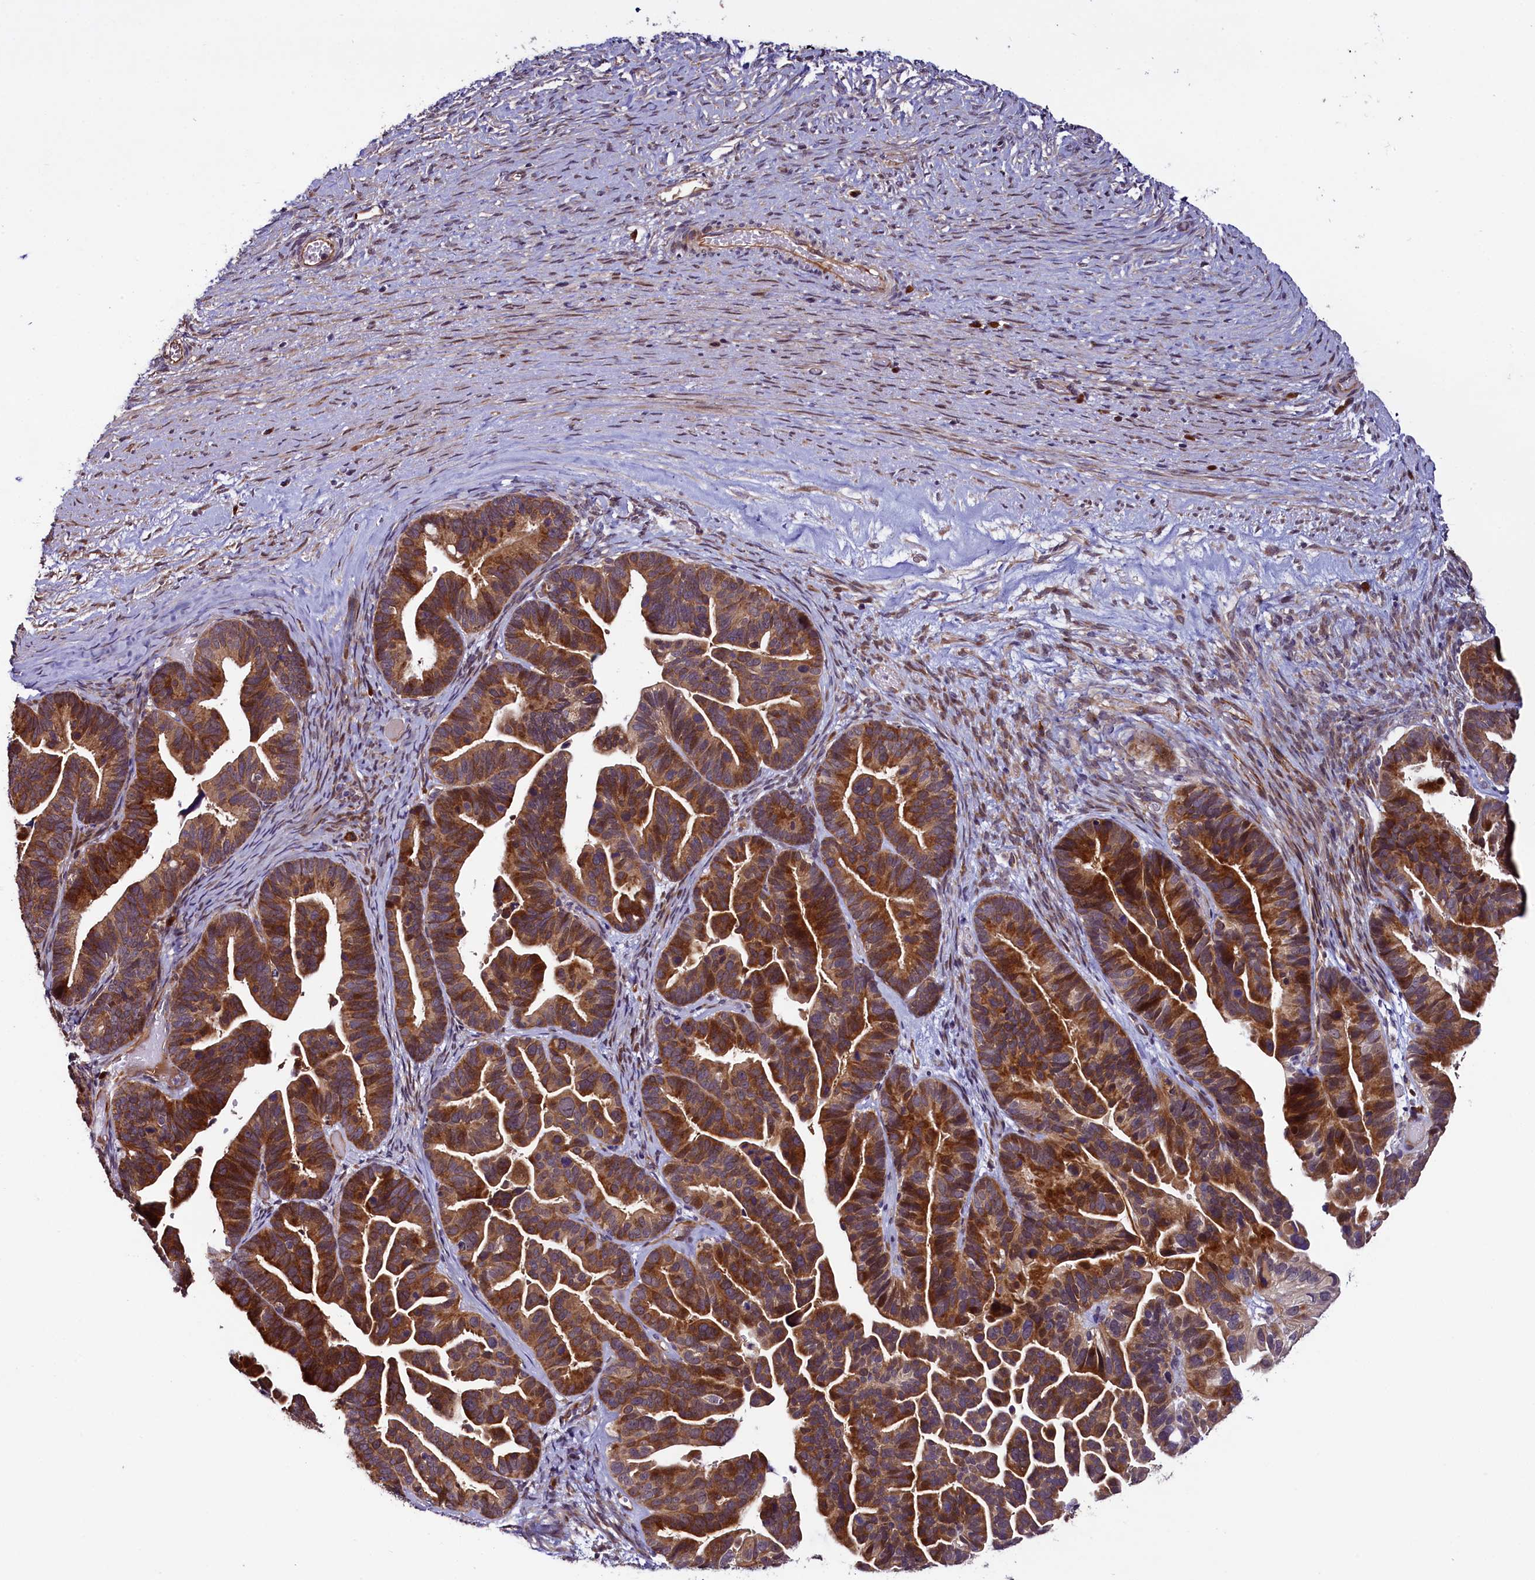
{"staining": {"intensity": "moderate", "quantity": ">75%", "location": "cytoplasmic/membranous"}, "tissue": "ovarian cancer", "cell_type": "Tumor cells", "image_type": "cancer", "snomed": [{"axis": "morphology", "description": "Cystadenocarcinoma, serous, NOS"}, {"axis": "topography", "description": "Ovary"}], "caption": "Serous cystadenocarcinoma (ovarian) was stained to show a protein in brown. There is medium levels of moderate cytoplasmic/membranous staining in approximately >75% of tumor cells. Nuclei are stained in blue.", "gene": "RPUSD2", "patient": {"sex": "female", "age": 56}}